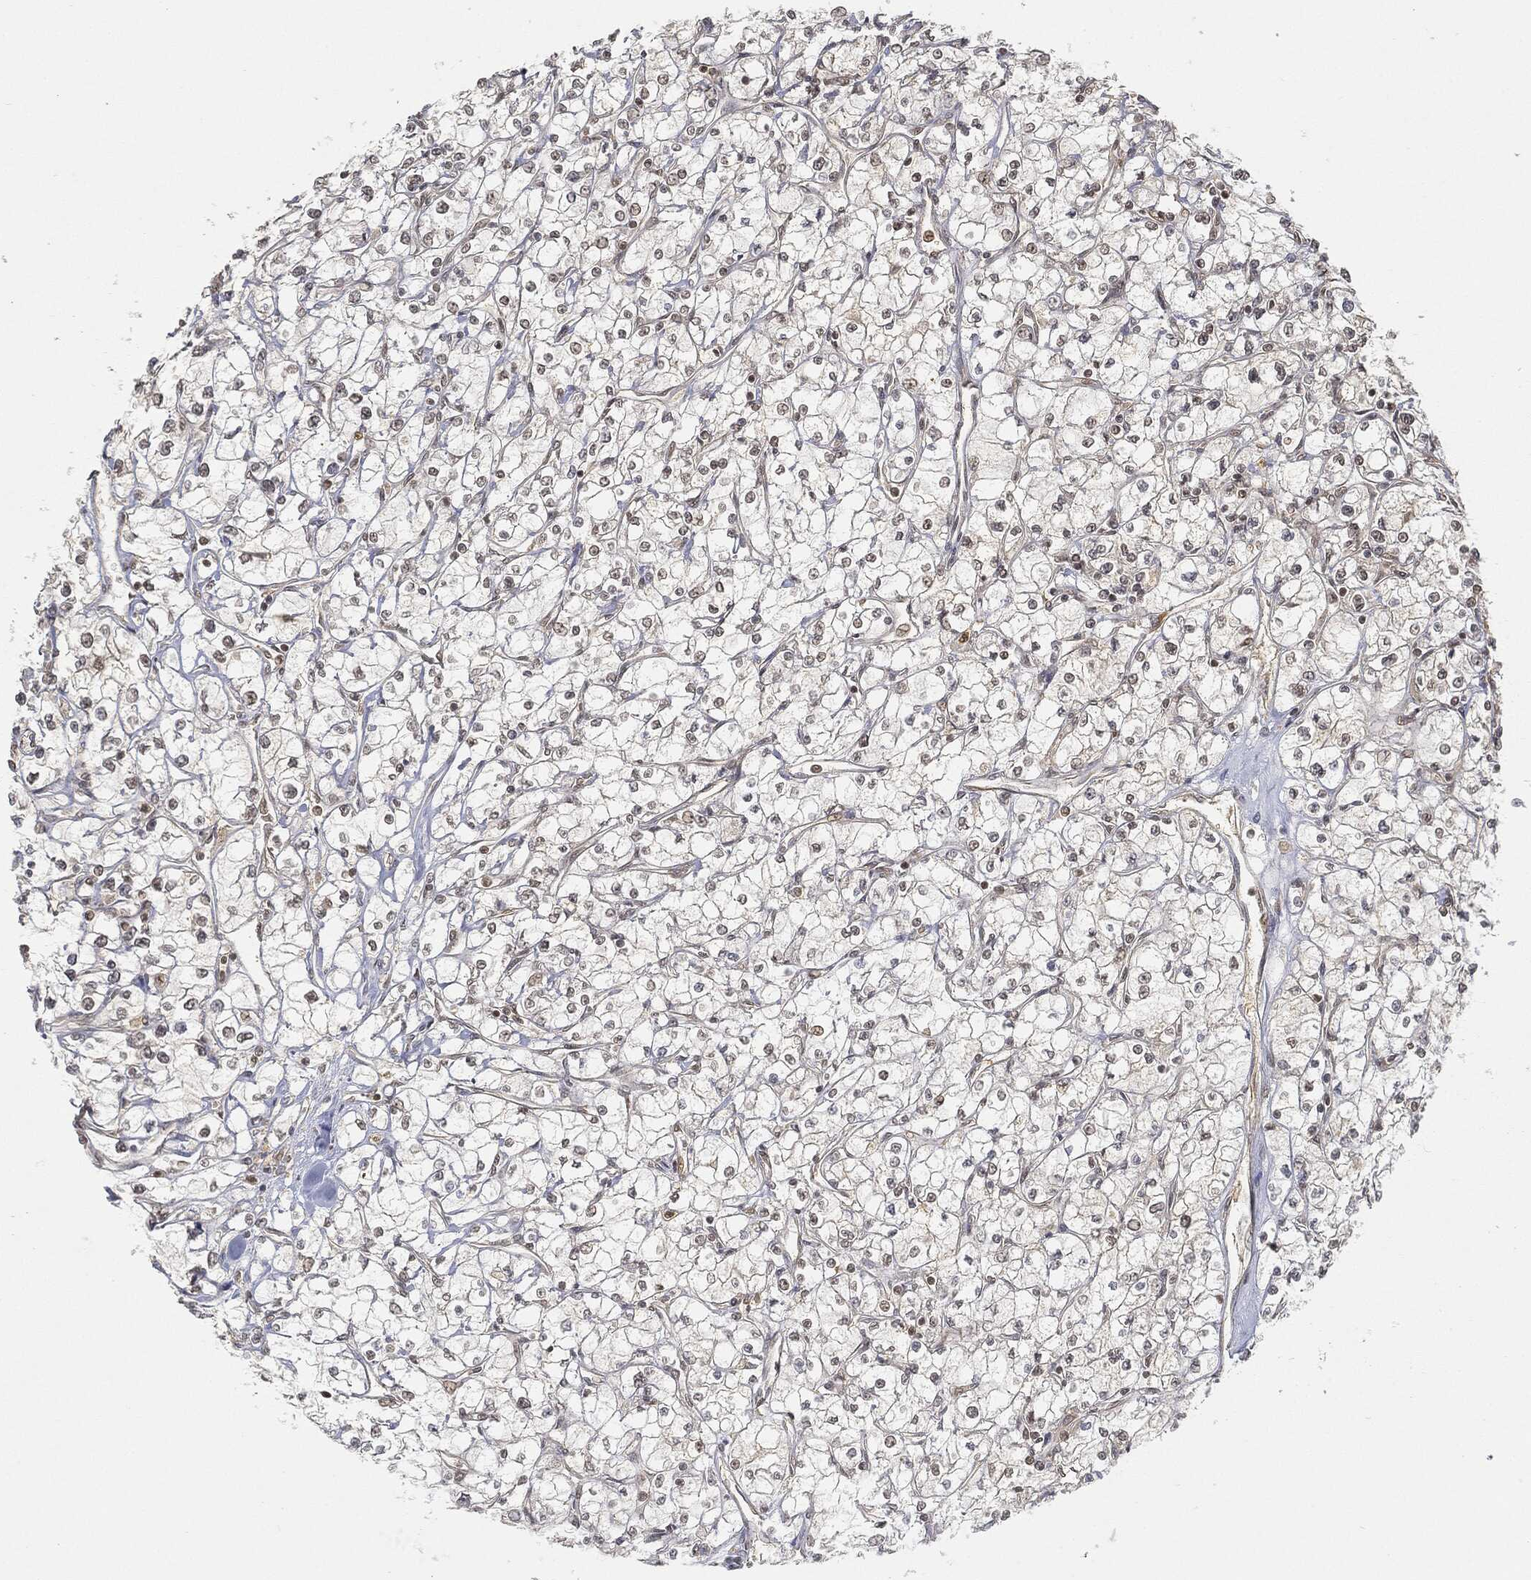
{"staining": {"intensity": "negative", "quantity": "none", "location": "none"}, "tissue": "renal cancer", "cell_type": "Tumor cells", "image_type": "cancer", "snomed": [{"axis": "morphology", "description": "Adenocarcinoma, NOS"}, {"axis": "topography", "description": "Kidney"}], "caption": "Tumor cells show no significant protein expression in renal adenocarcinoma.", "gene": "CIB1", "patient": {"sex": "male", "age": 67}}